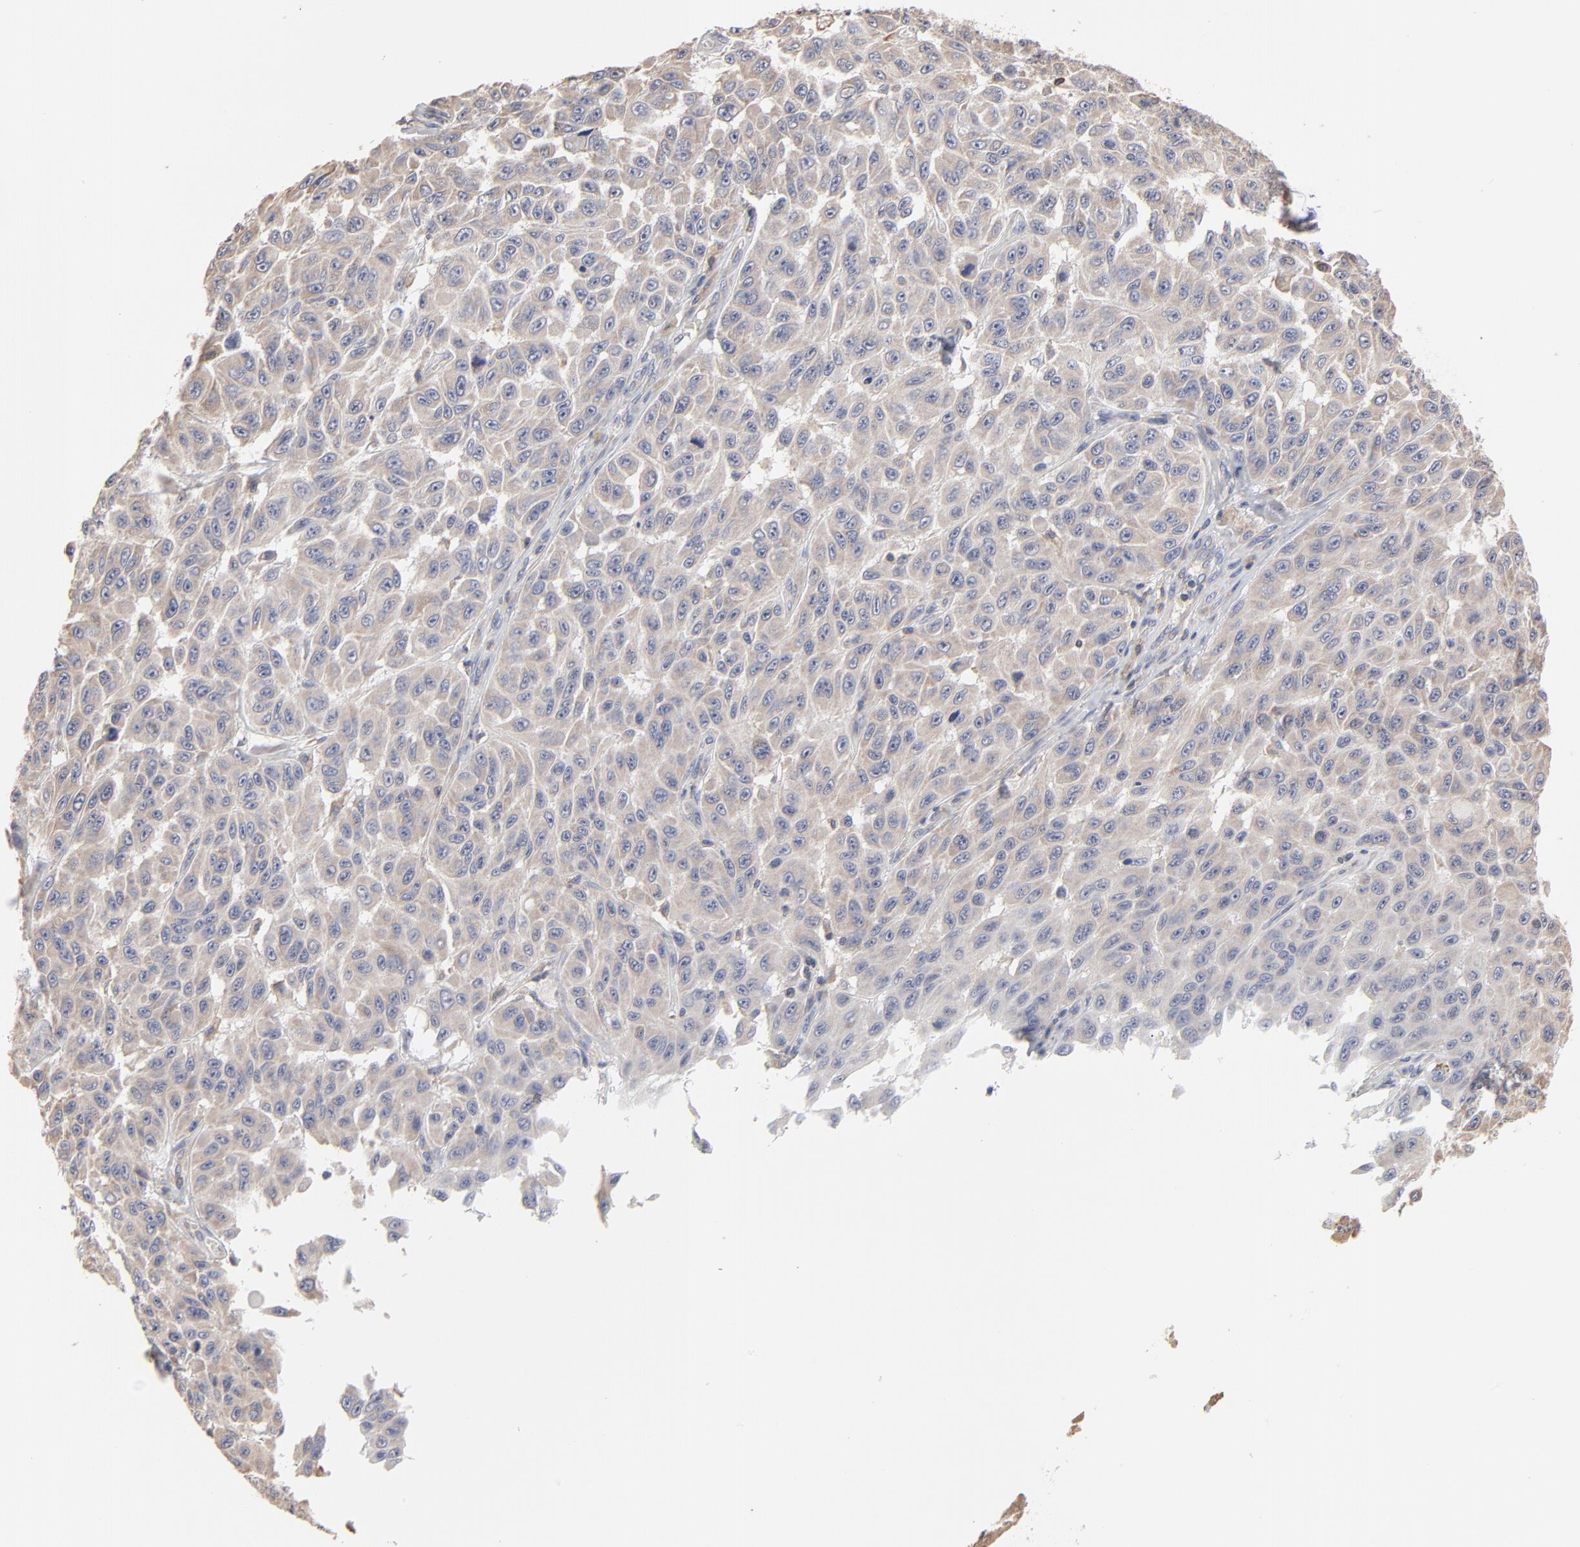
{"staining": {"intensity": "weak", "quantity": ">75%", "location": "cytoplasmic/membranous"}, "tissue": "melanoma", "cell_type": "Tumor cells", "image_type": "cancer", "snomed": [{"axis": "morphology", "description": "Malignant melanoma, NOS"}, {"axis": "topography", "description": "Skin"}], "caption": "Immunohistochemistry (DAB (3,3'-diaminobenzidine)) staining of human malignant melanoma displays weak cytoplasmic/membranous protein staining in approximately >75% of tumor cells.", "gene": "RNF213", "patient": {"sex": "male", "age": 30}}